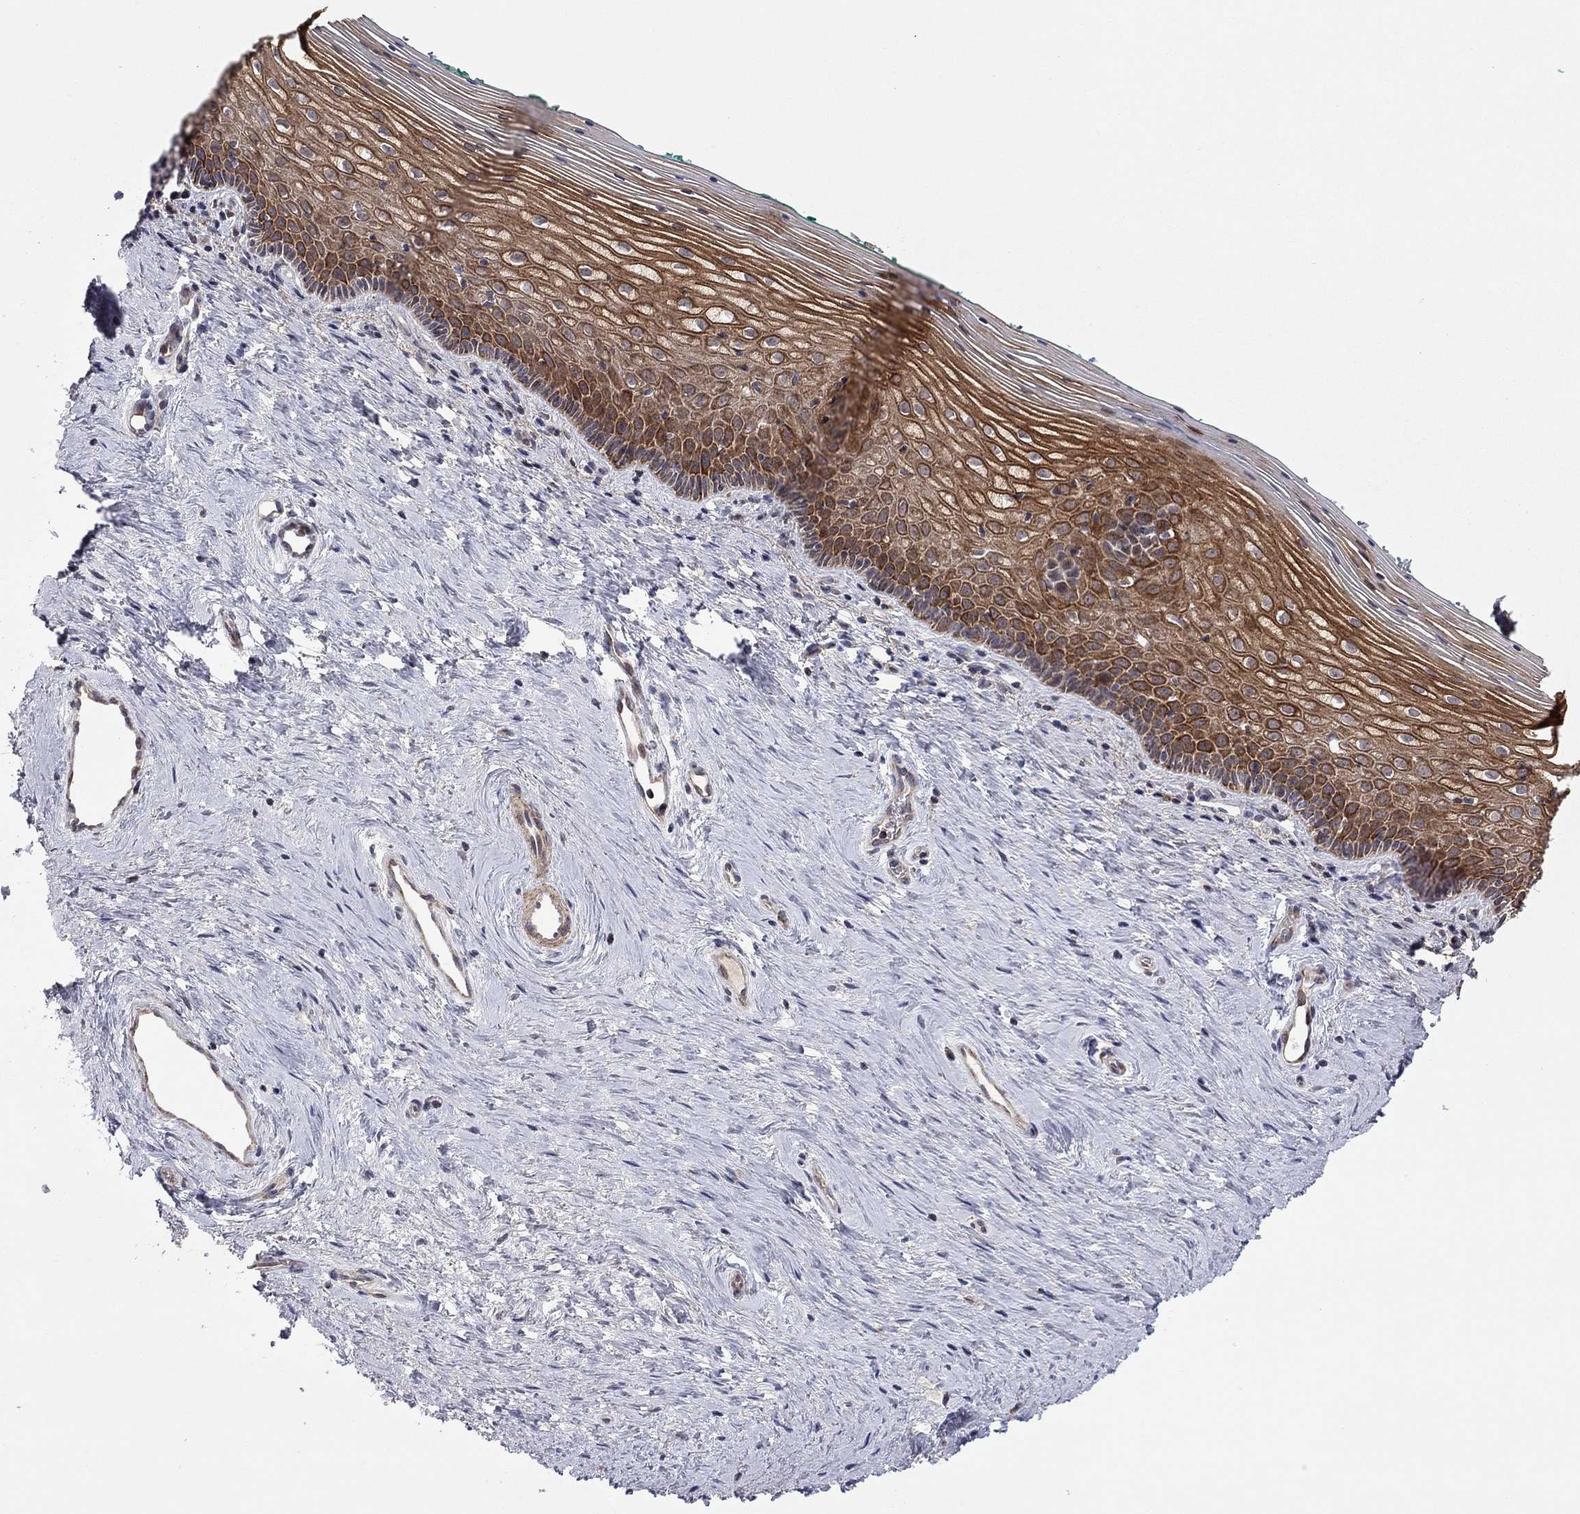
{"staining": {"intensity": "strong", "quantity": ">75%", "location": "cytoplasmic/membranous"}, "tissue": "vagina", "cell_type": "Squamous epithelial cells", "image_type": "normal", "snomed": [{"axis": "morphology", "description": "Normal tissue, NOS"}, {"axis": "topography", "description": "Vagina"}], "caption": "Vagina stained with immunohistochemistry (IHC) reveals strong cytoplasmic/membranous positivity in approximately >75% of squamous epithelial cells.", "gene": "IDS", "patient": {"sex": "female", "age": 45}}